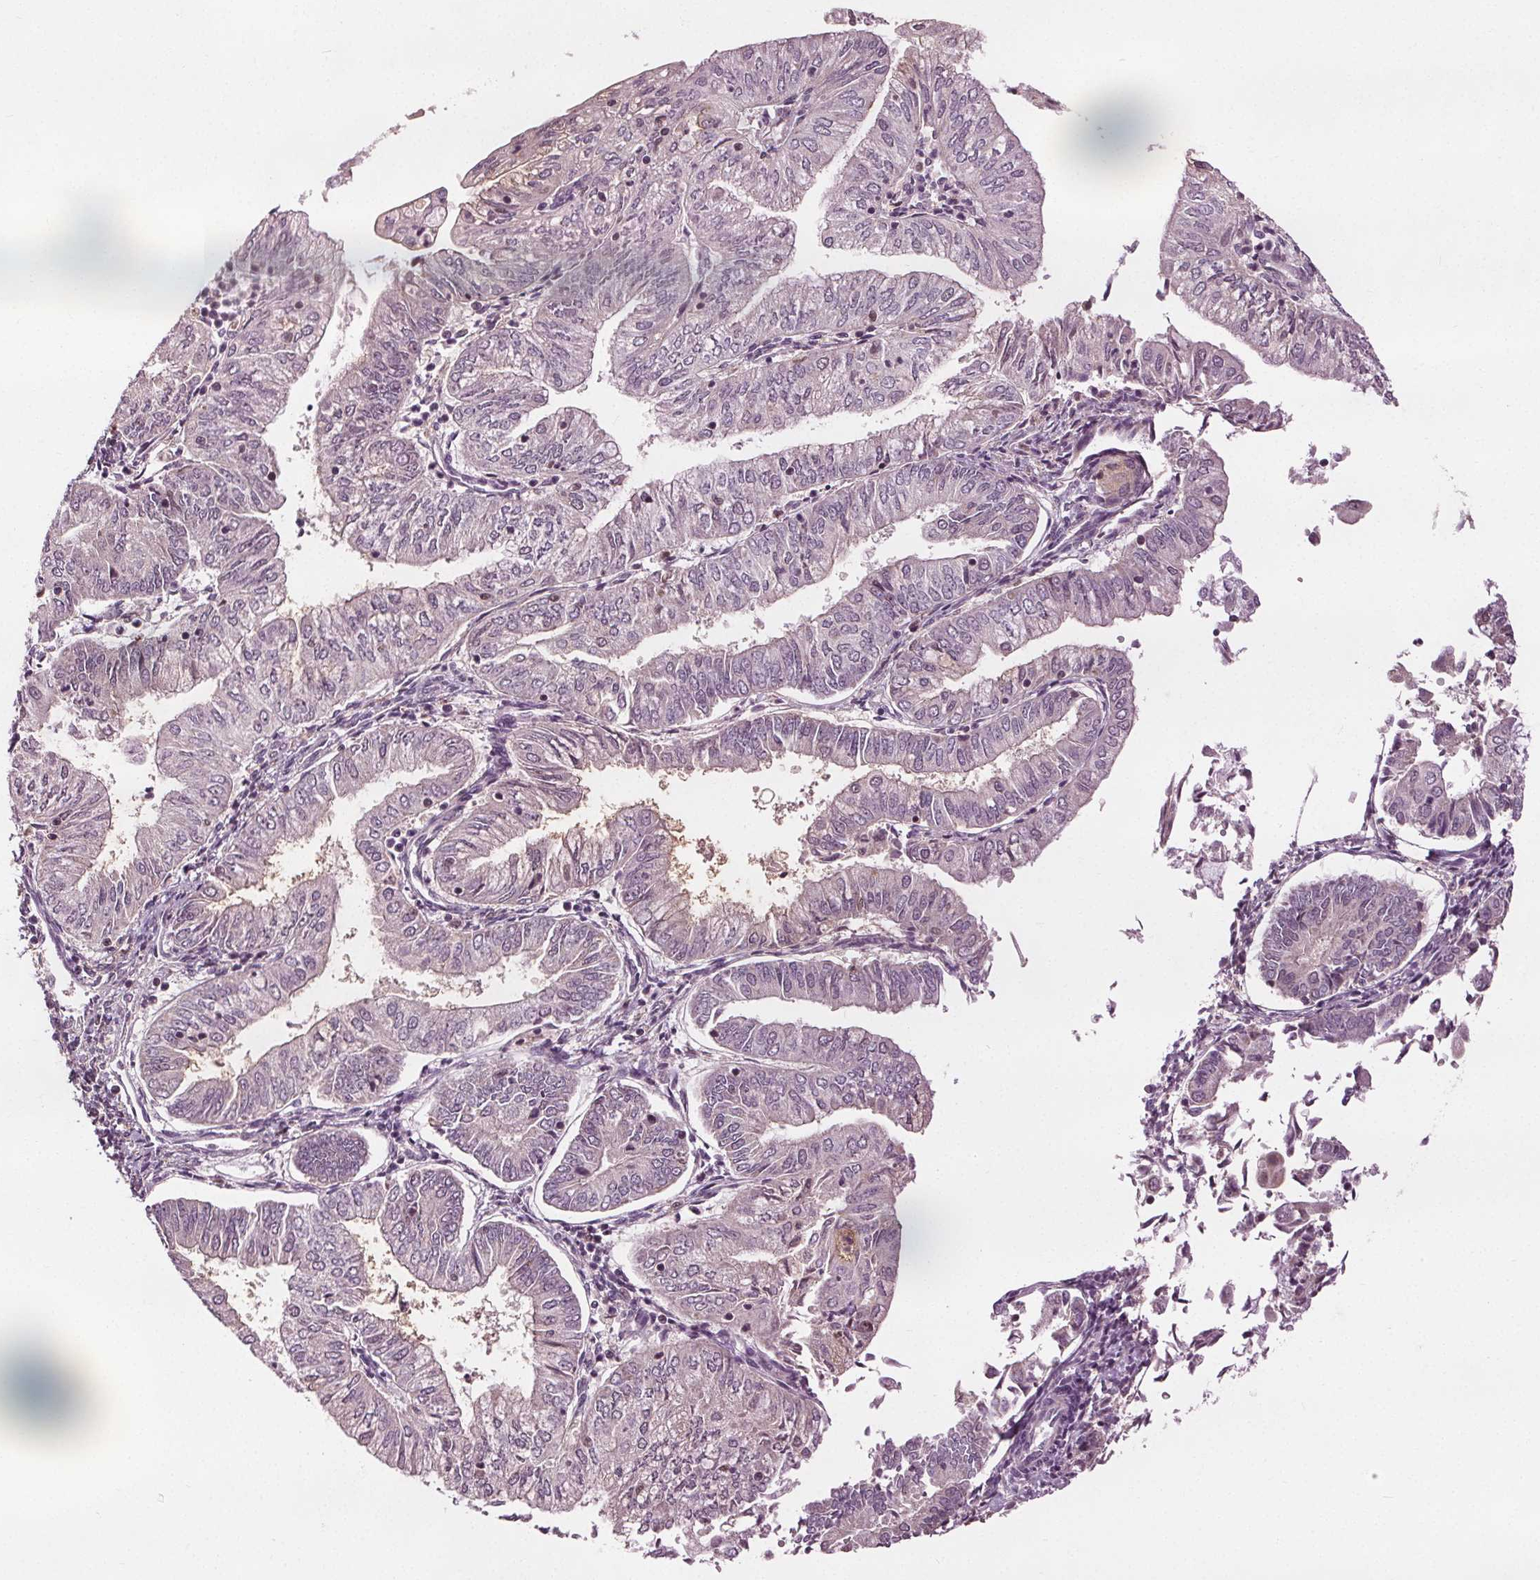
{"staining": {"intensity": "negative", "quantity": "none", "location": "none"}, "tissue": "endometrial cancer", "cell_type": "Tumor cells", "image_type": "cancer", "snomed": [{"axis": "morphology", "description": "Adenocarcinoma, NOS"}, {"axis": "topography", "description": "Endometrium"}], "caption": "Endometrial cancer was stained to show a protein in brown. There is no significant expression in tumor cells.", "gene": "DDX11", "patient": {"sex": "female", "age": 55}}